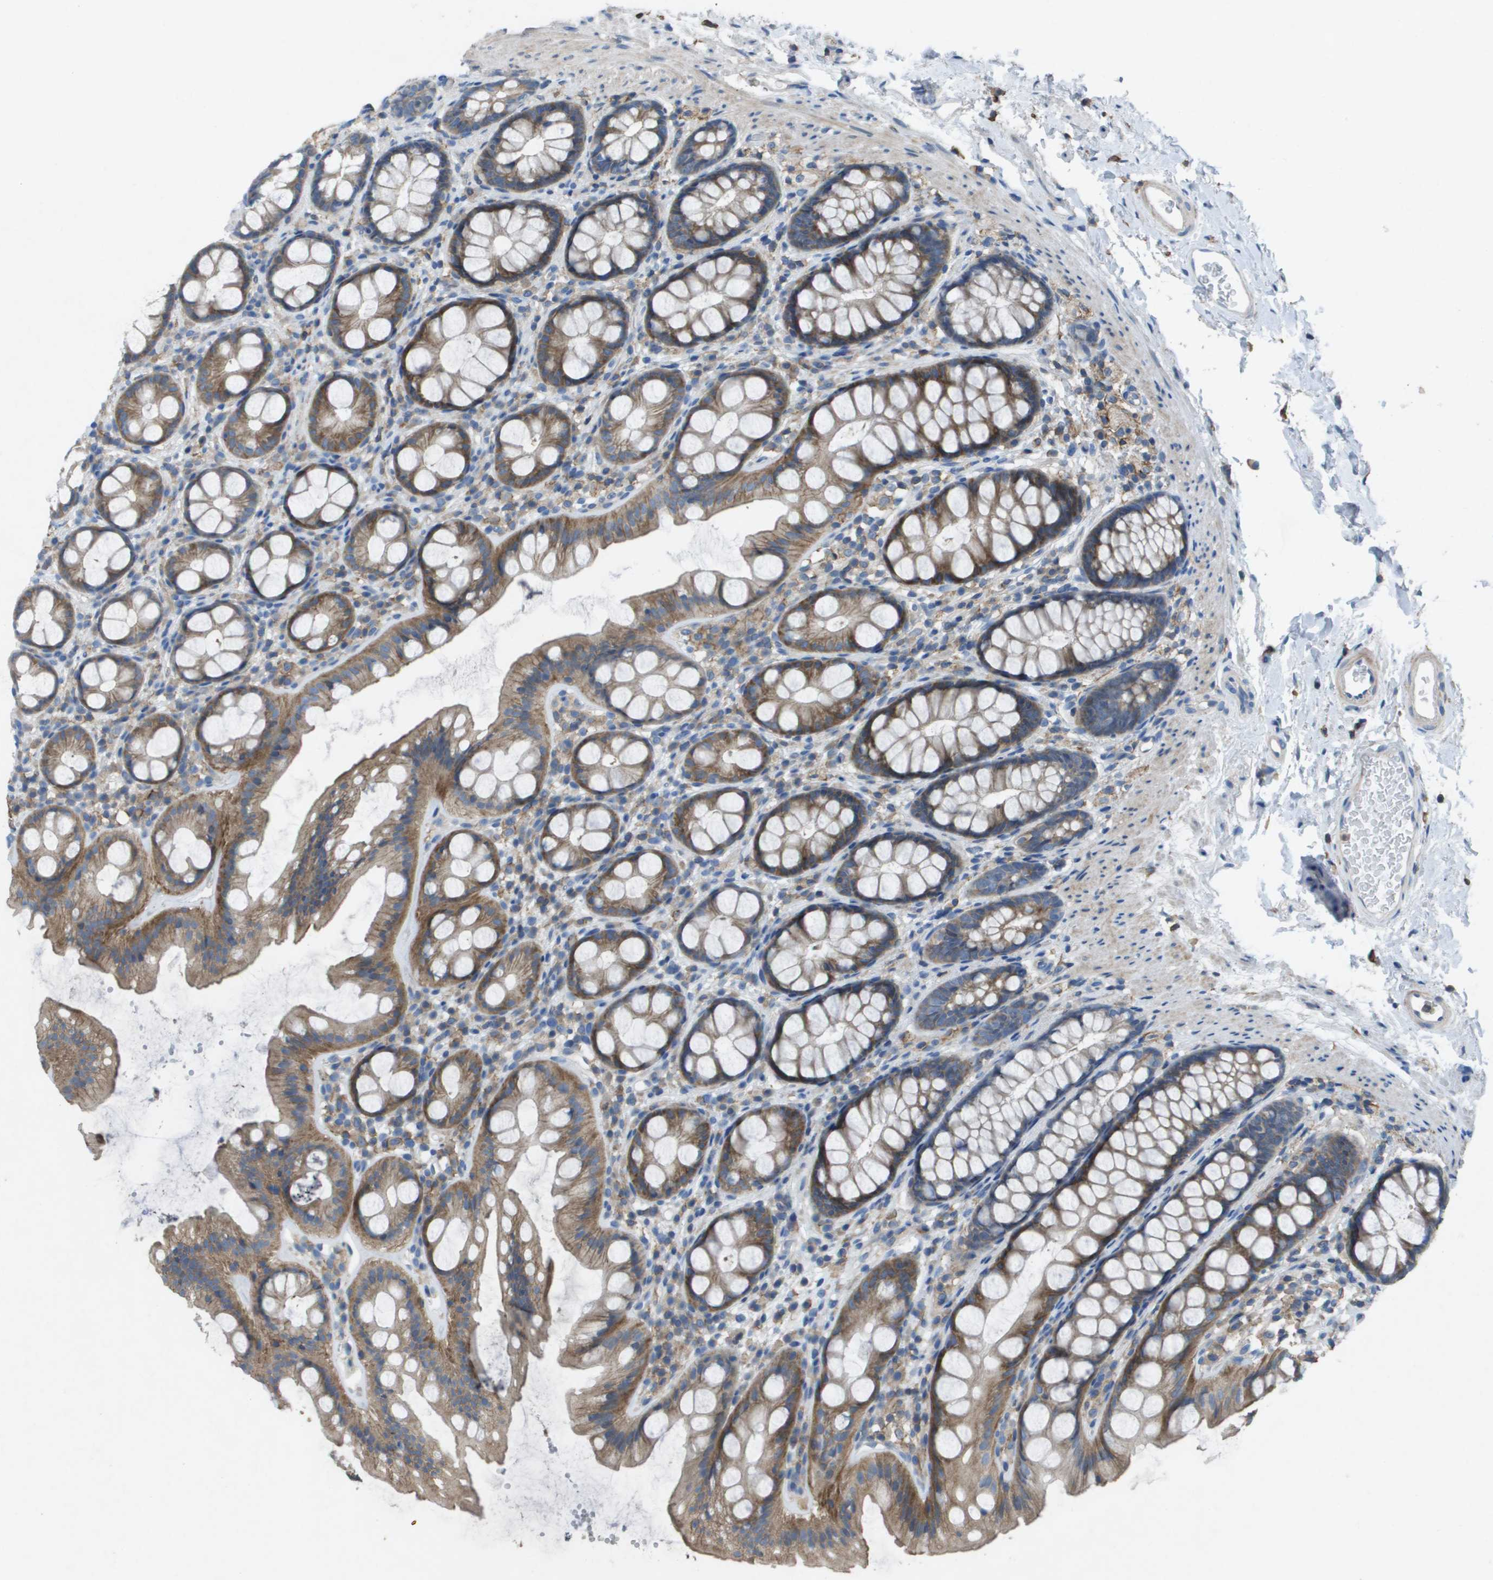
{"staining": {"intensity": "moderate", "quantity": ">75%", "location": "cytoplasmic/membranous"}, "tissue": "rectum", "cell_type": "Glandular cells", "image_type": "normal", "snomed": [{"axis": "morphology", "description": "Normal tissue, NOS"}, {"axis": "topography", "description": "Rectum"}], "caption": "Brown immunohistochemical staining in unremarkable rectum demonstrates moderate cytoplasmic/membranous staining in about >75% of glandular cells. (DAB (3,3'-diaminobenzidine) = brown stain, brightfield microscopy at high magnification).", "gene": "CLCA4", "patient": {"sex": "female", "age": 65}}